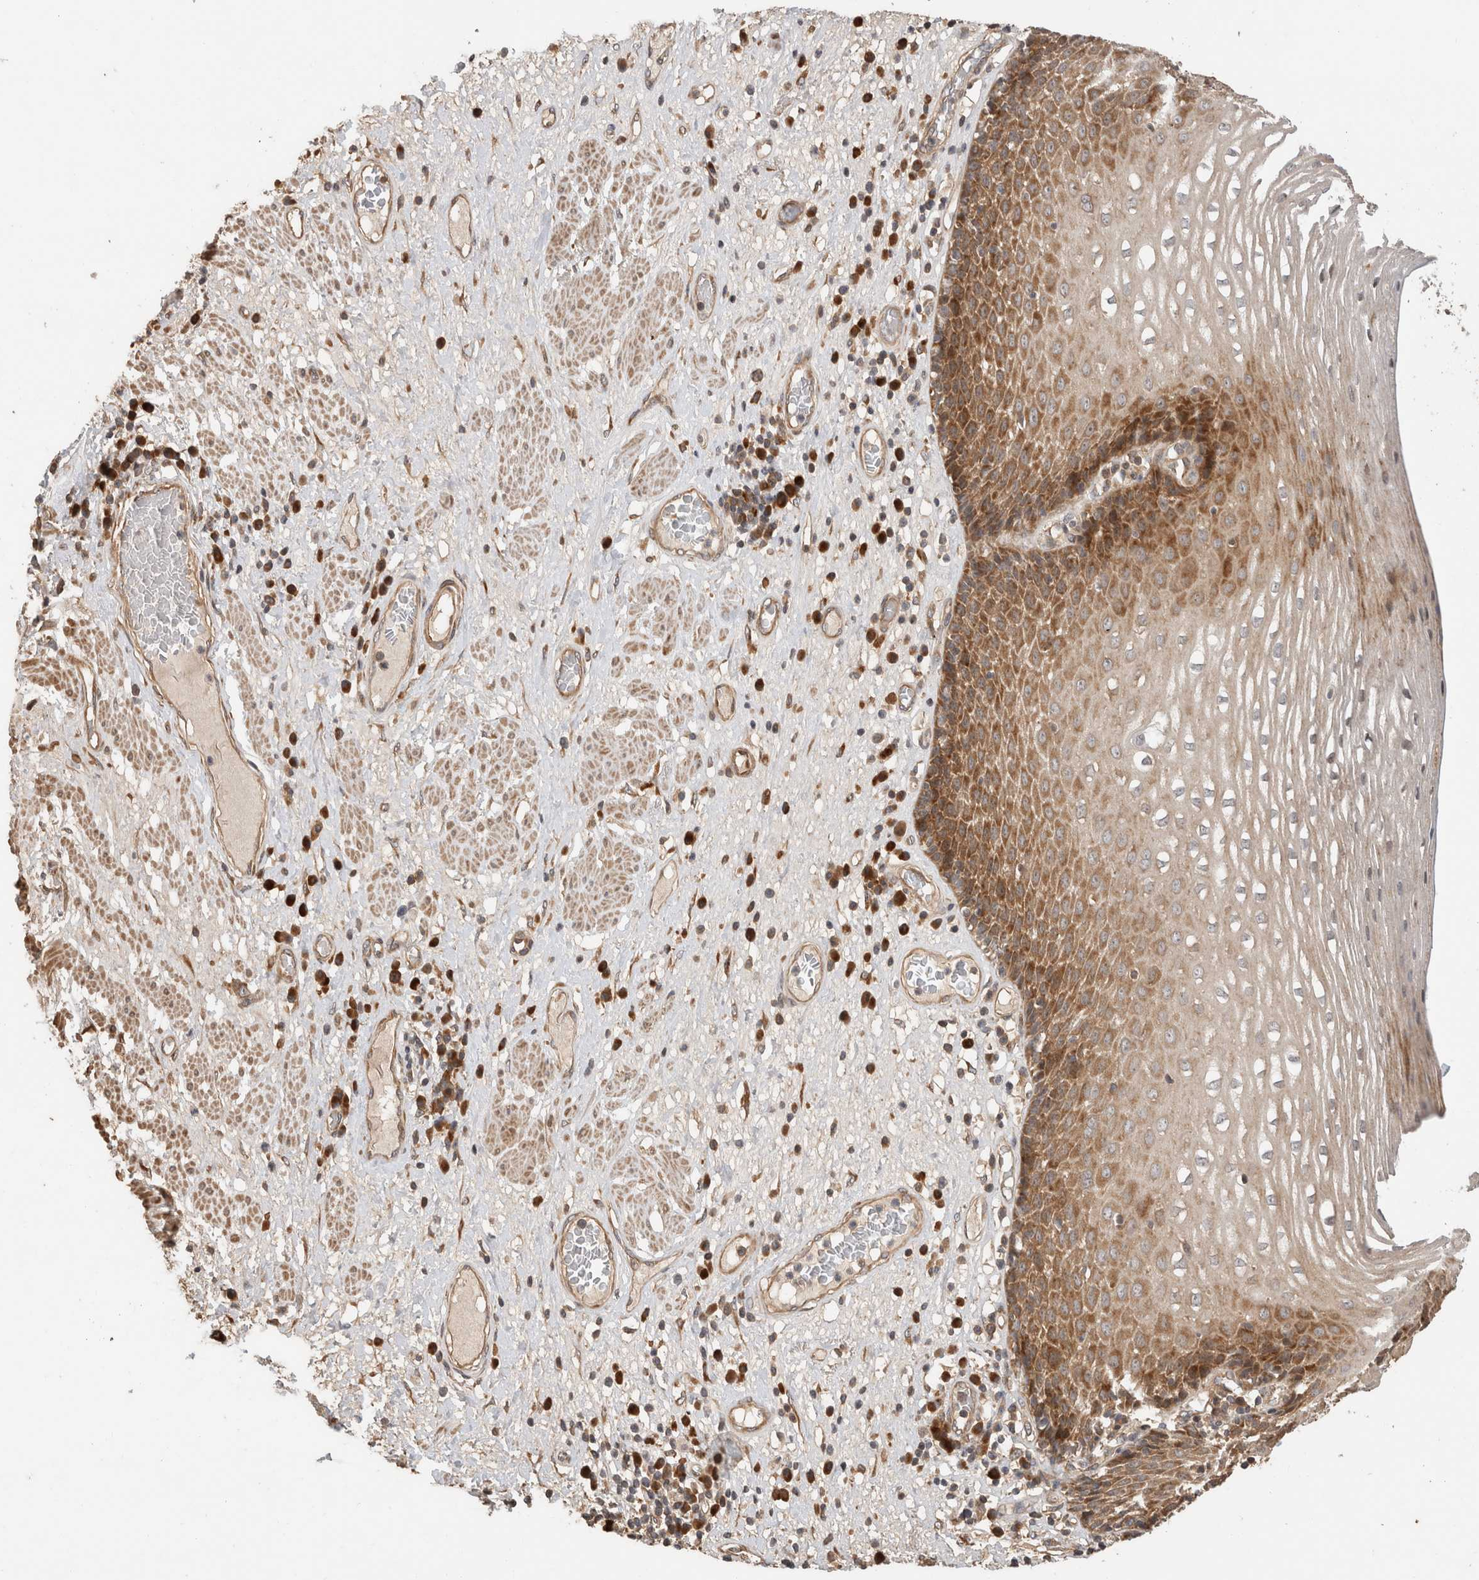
{"staining": {"intensity": "moderate", "quantity": "25%-75%", "location": "cytoplasmic/membranous"}, "tissue": "esophagus", "cell_type": "Squamous epithelial cells", "image_type": "normal", "snomed": [{"axis": "morphology", "description": "Normal tissue, NOS"}, {"axis": "morphology", "description": "Adenocarcinoma, NOS"}, {"axis": "topography", "description": "Esophagus"}], "caption": "Esophagus stained for a protein (brown) exhibits moderate cytoplasmic/membranous positive expression in about 25%-75% of squamous epithelial cells.", "gene": "PCDHB15", "patient": {"sex": "male", "age": 62}}